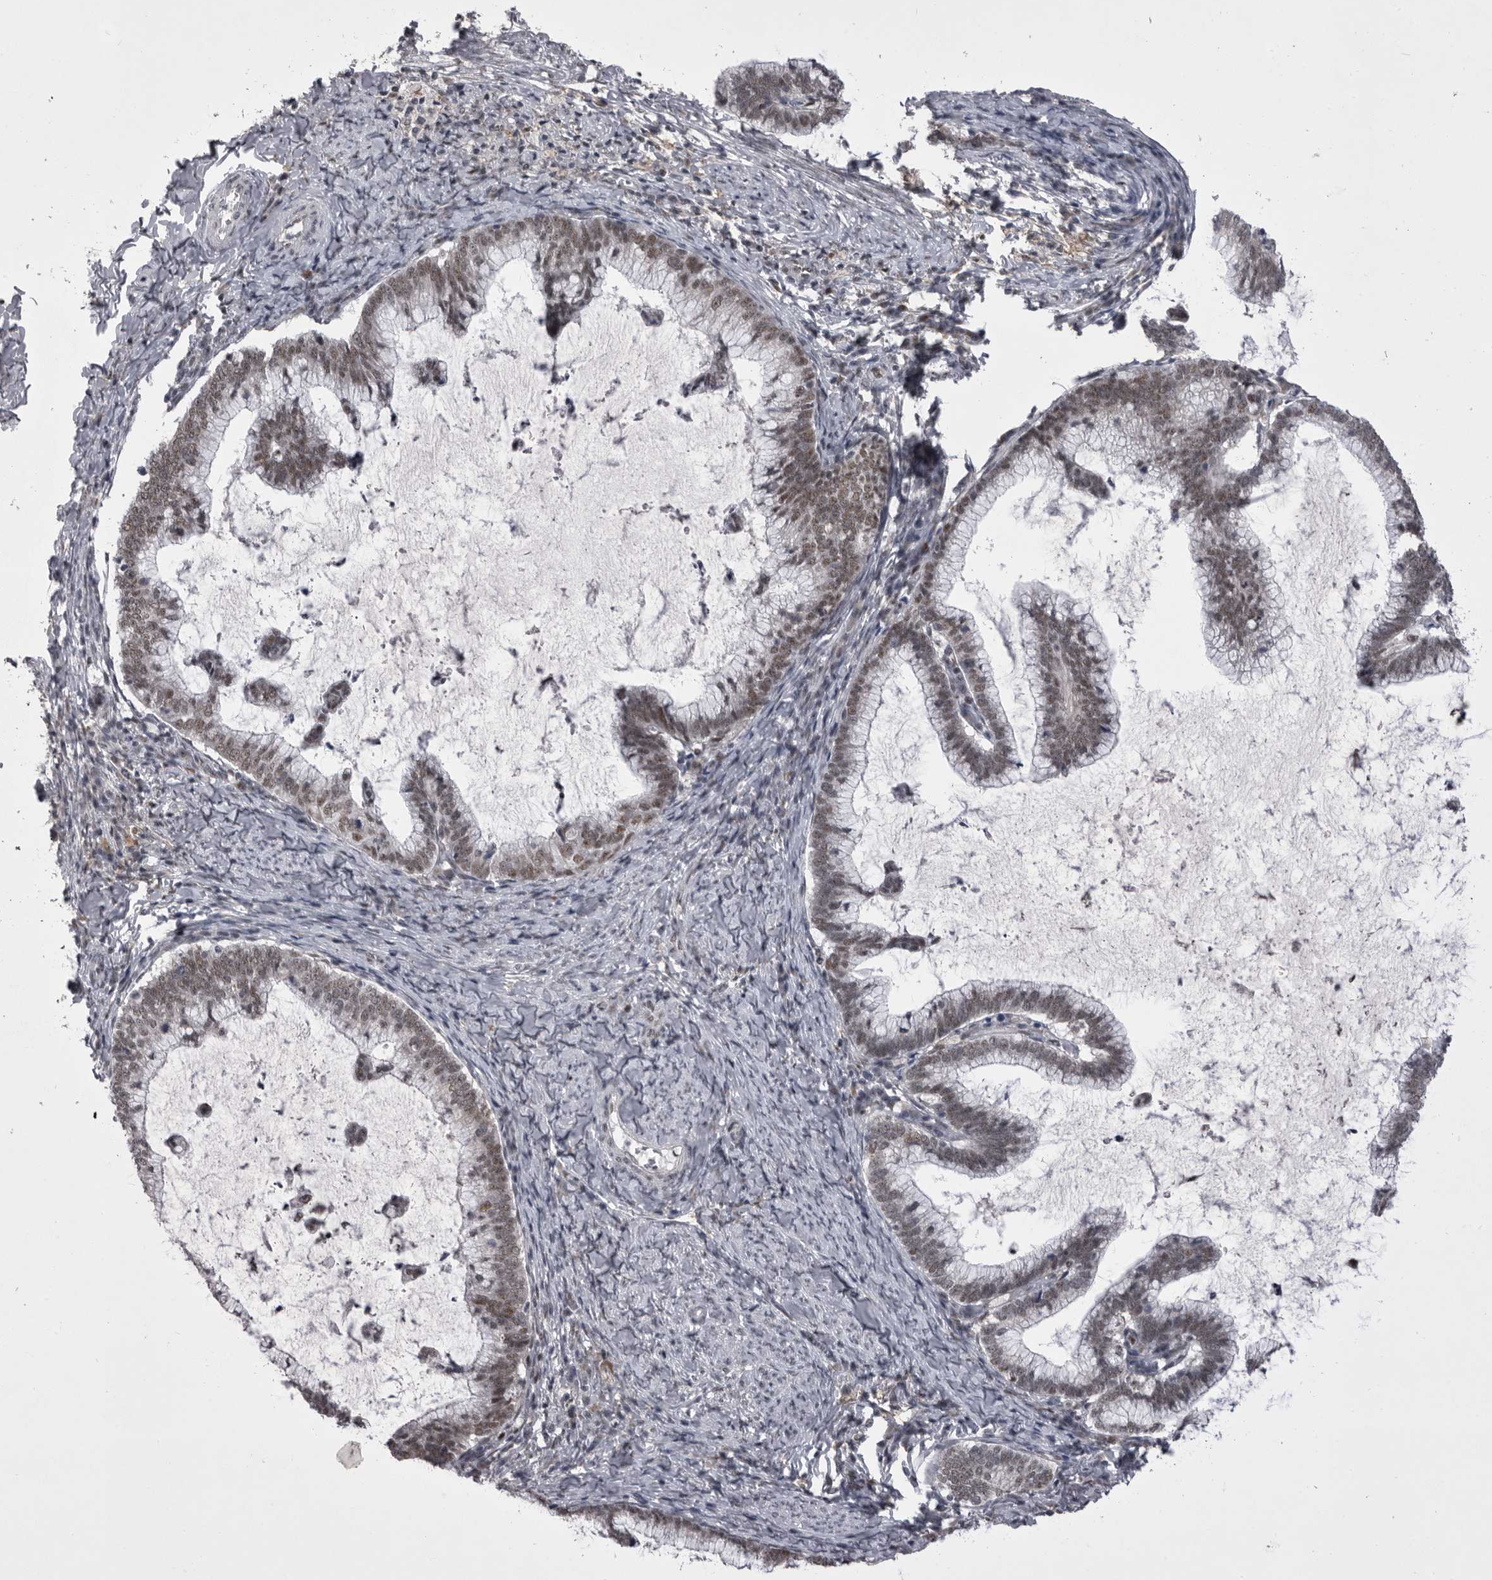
{"staining": {"intensity": "weak", "quantity": "25%-75%", "location": "nuclear"}, "tissue": "cervical cancer", "cell_type": "Tumor cells", "image_type": "cancer", "snomed": [{"axis": "morphology", "description": "Adenocarcinoma, NOS"}, {"axis": "topography", "description": "Cervix"}], "caption": "Cervical adenocarcinoma stained for a protein (brown) demonstrates weak nuclear positive positivity in about 25%-75% of tumor cells.", "gene": "PRPF3", "patient": {"sex": "female", "age": 36}}